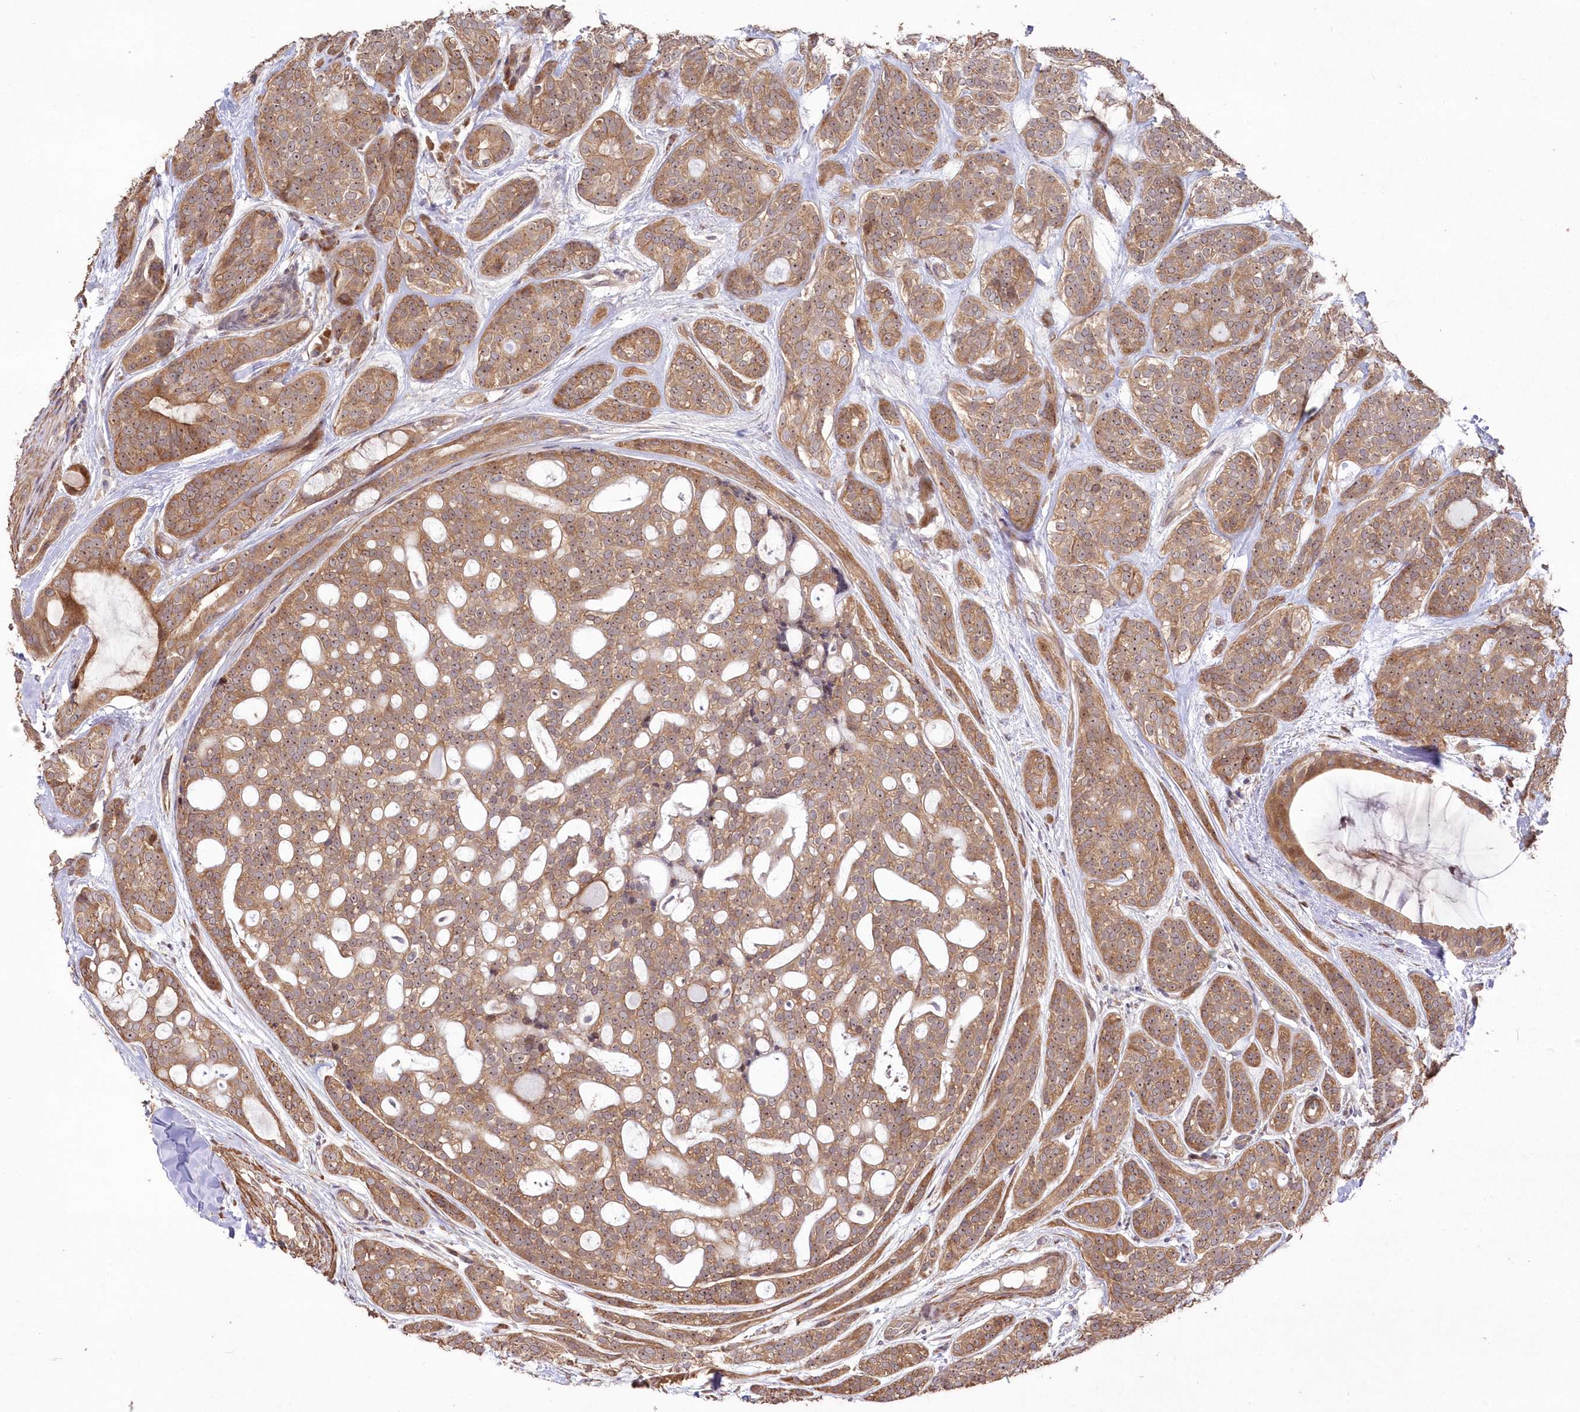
{"staining": {"intensity": "moderate", "quantity": ">75%", "location": "cytoplasmic/membranous,nuclear"}, "tissue": "head and neck cancer", "cell_type": "Tumor cells", "image_type": "cancer", "snomed": [{"axis": "morphology", "description": "Adenocarcinoma, NOS"}, {"axis": "topography", "description": "Head-Neck"}], "caption": "DAB immunohistochemical staining of human head and neck cancer reveals moderate cytoplasmic/membranous and nuclear protein expression in about >75% of tumor cells.", "gene": "TBCA", "patient": {"sex": "male", "age": 66}}